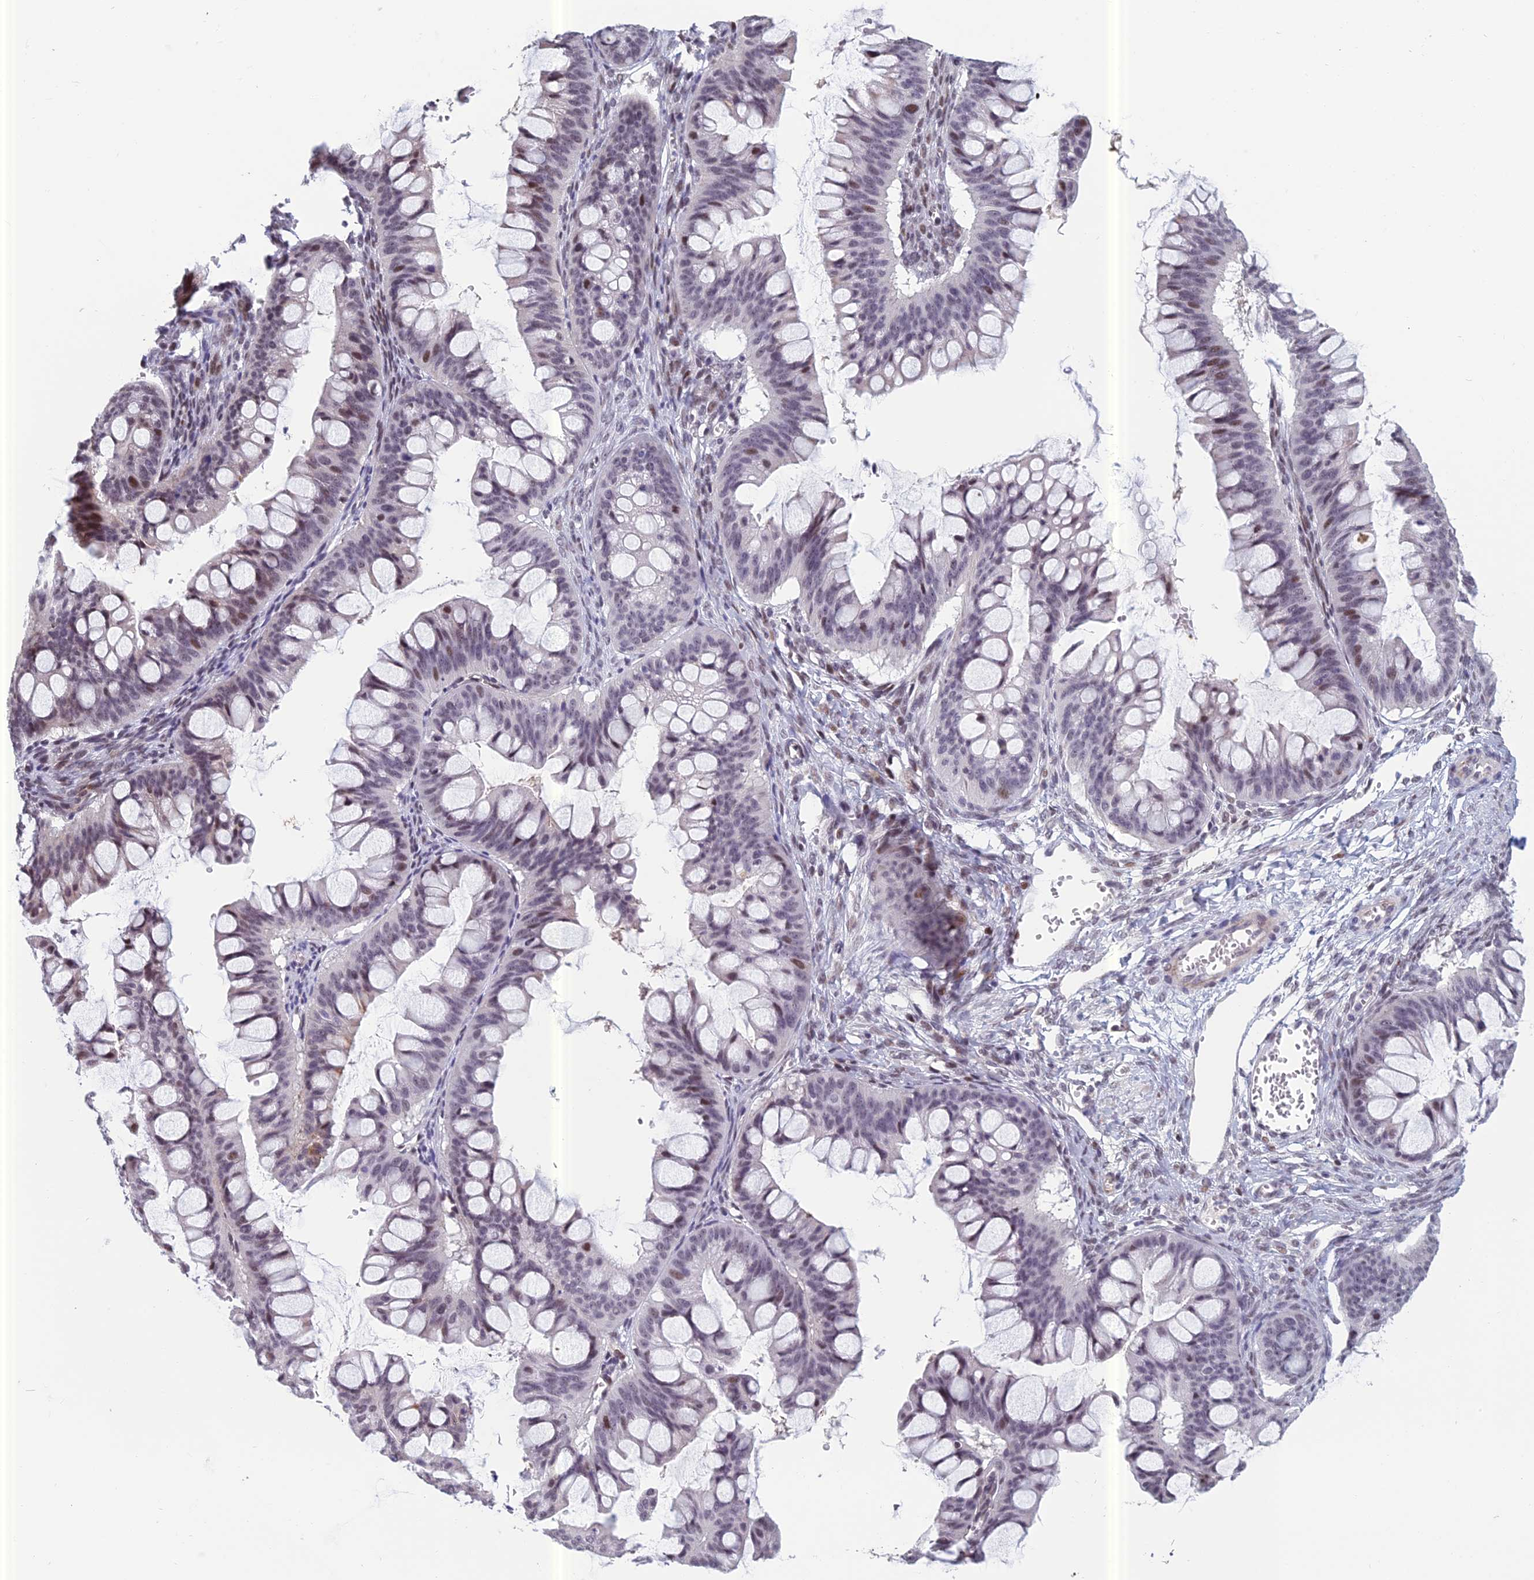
{"staining": {"intensity": "moderate", "quantity": "<25%", "location": "nuclear"}, "tissue": "ovarian cancer", "cell_type": "Tumor cells", "image_type": "cancer", "snomed": [{"axis": "morphology", "description": "Cystadenocarcinoma, mucinous, NOS"}, {"axis": "topography", "description": "Ovary"}], "caption": "Brown immunohistochemical staining in ovarian mucinous cystadenocarcinoma reveals moderate nuclear expression in about <25% of tumor cells. Using DAB (3,3'-diaminobenzidine) (brown) and hematoxylin (blue) stains, captured at high magnification using brightfield microscopy.", "gene": "RGS17", "patient": {"sex": "female", "age": 73}}